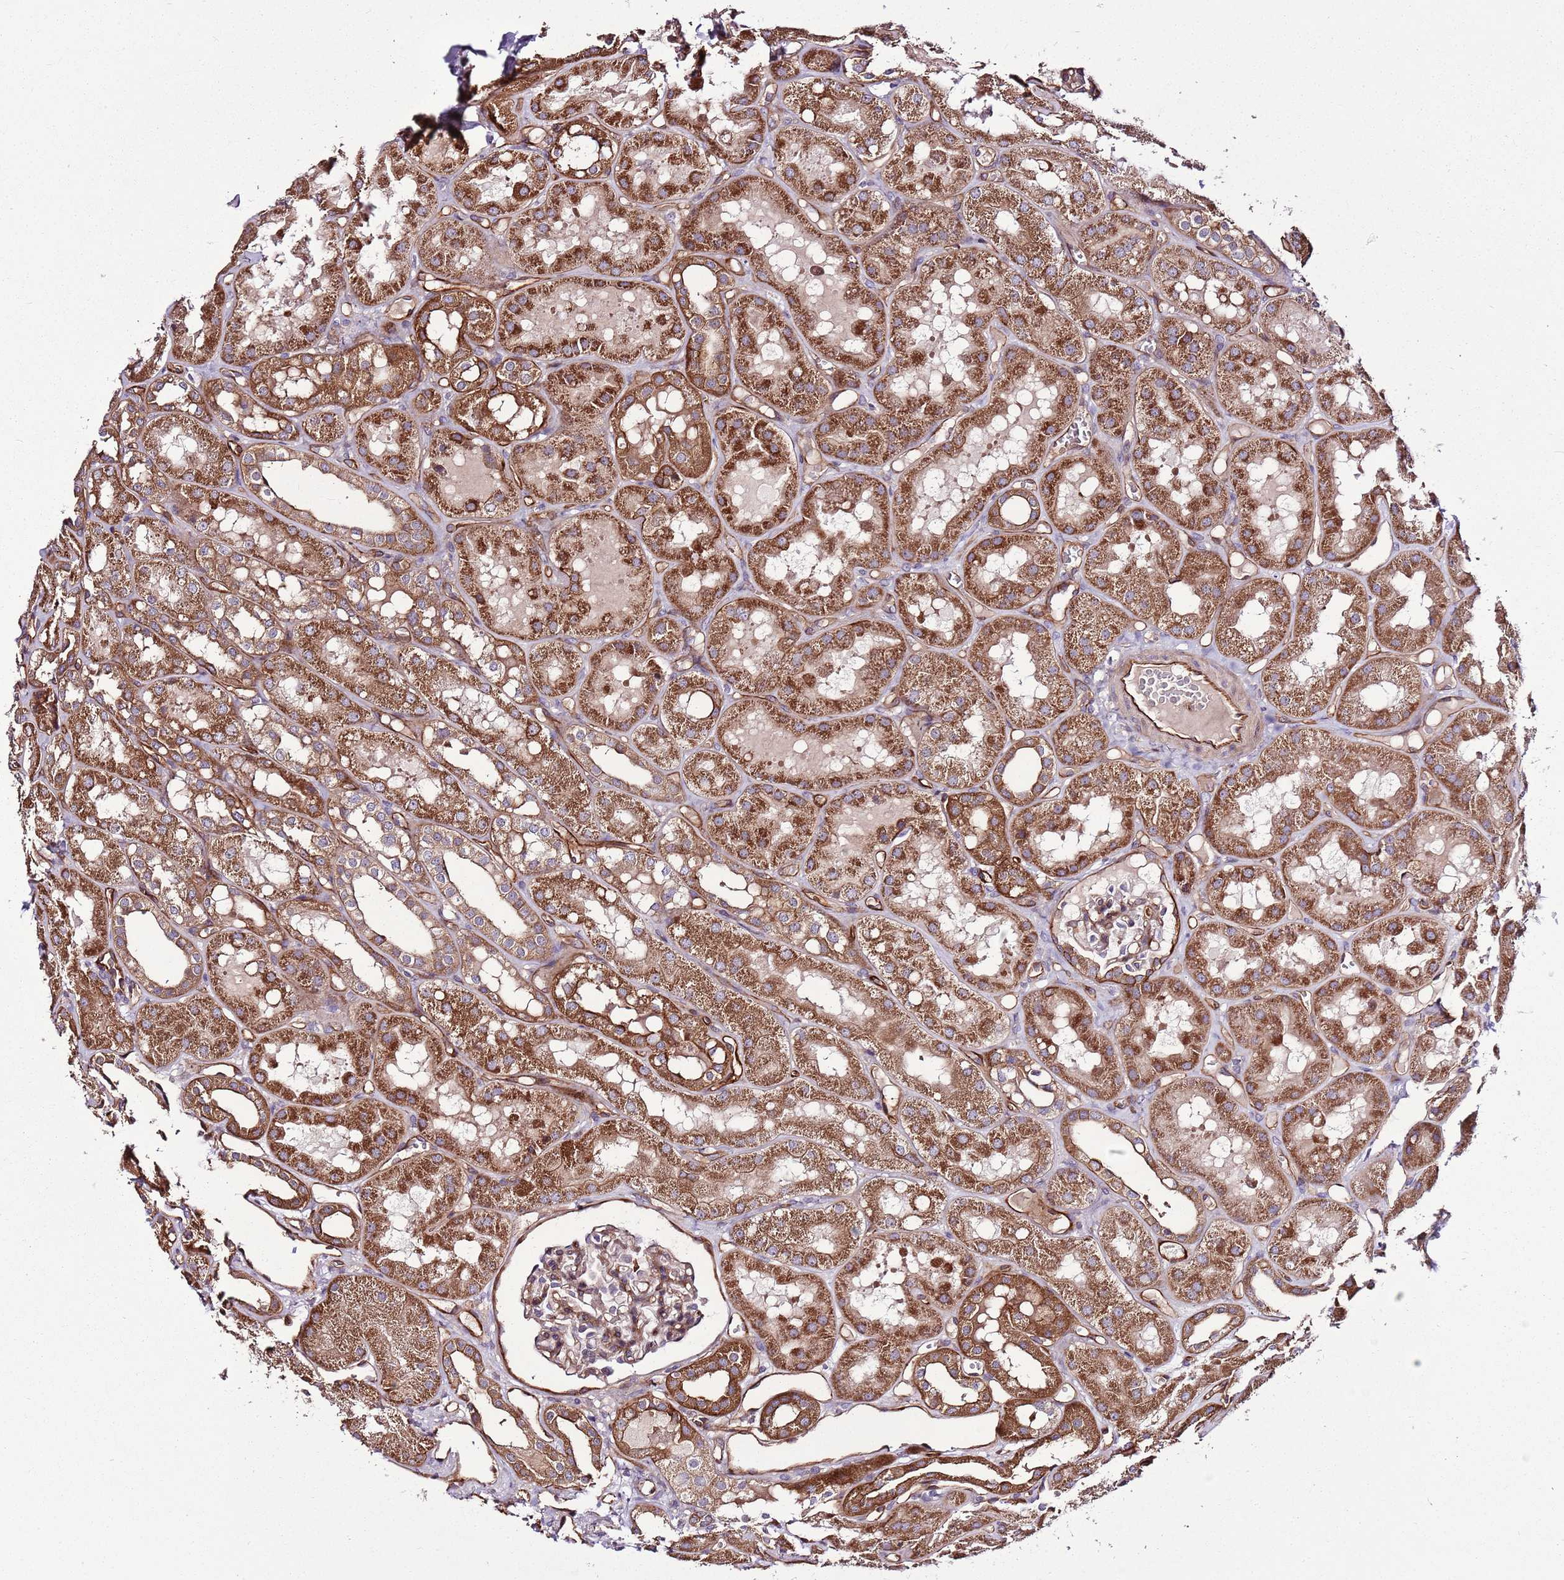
{"staining": {"intensity": "moderate", "quantity": "25%-75%", "location": "cytoplasmic/membranous"}, "tissue": "kidney", "cell_type": "Cells in glomeruli", "image_type": "normal", "snomed": [{"axis": "morphology", "description": "Normal tissue, NOS"}, {"axis": "topography", "description": "Kidney"}], "caption": "Unremarkable kidney was stained to show a protein in brown. There is medium levels of moderate cytoplasmic/membranous expression in approximately 25%-75% of cells in glomeruli.", "gene": "ZNF827", "patient": {"sex": "male", "age": 16}}